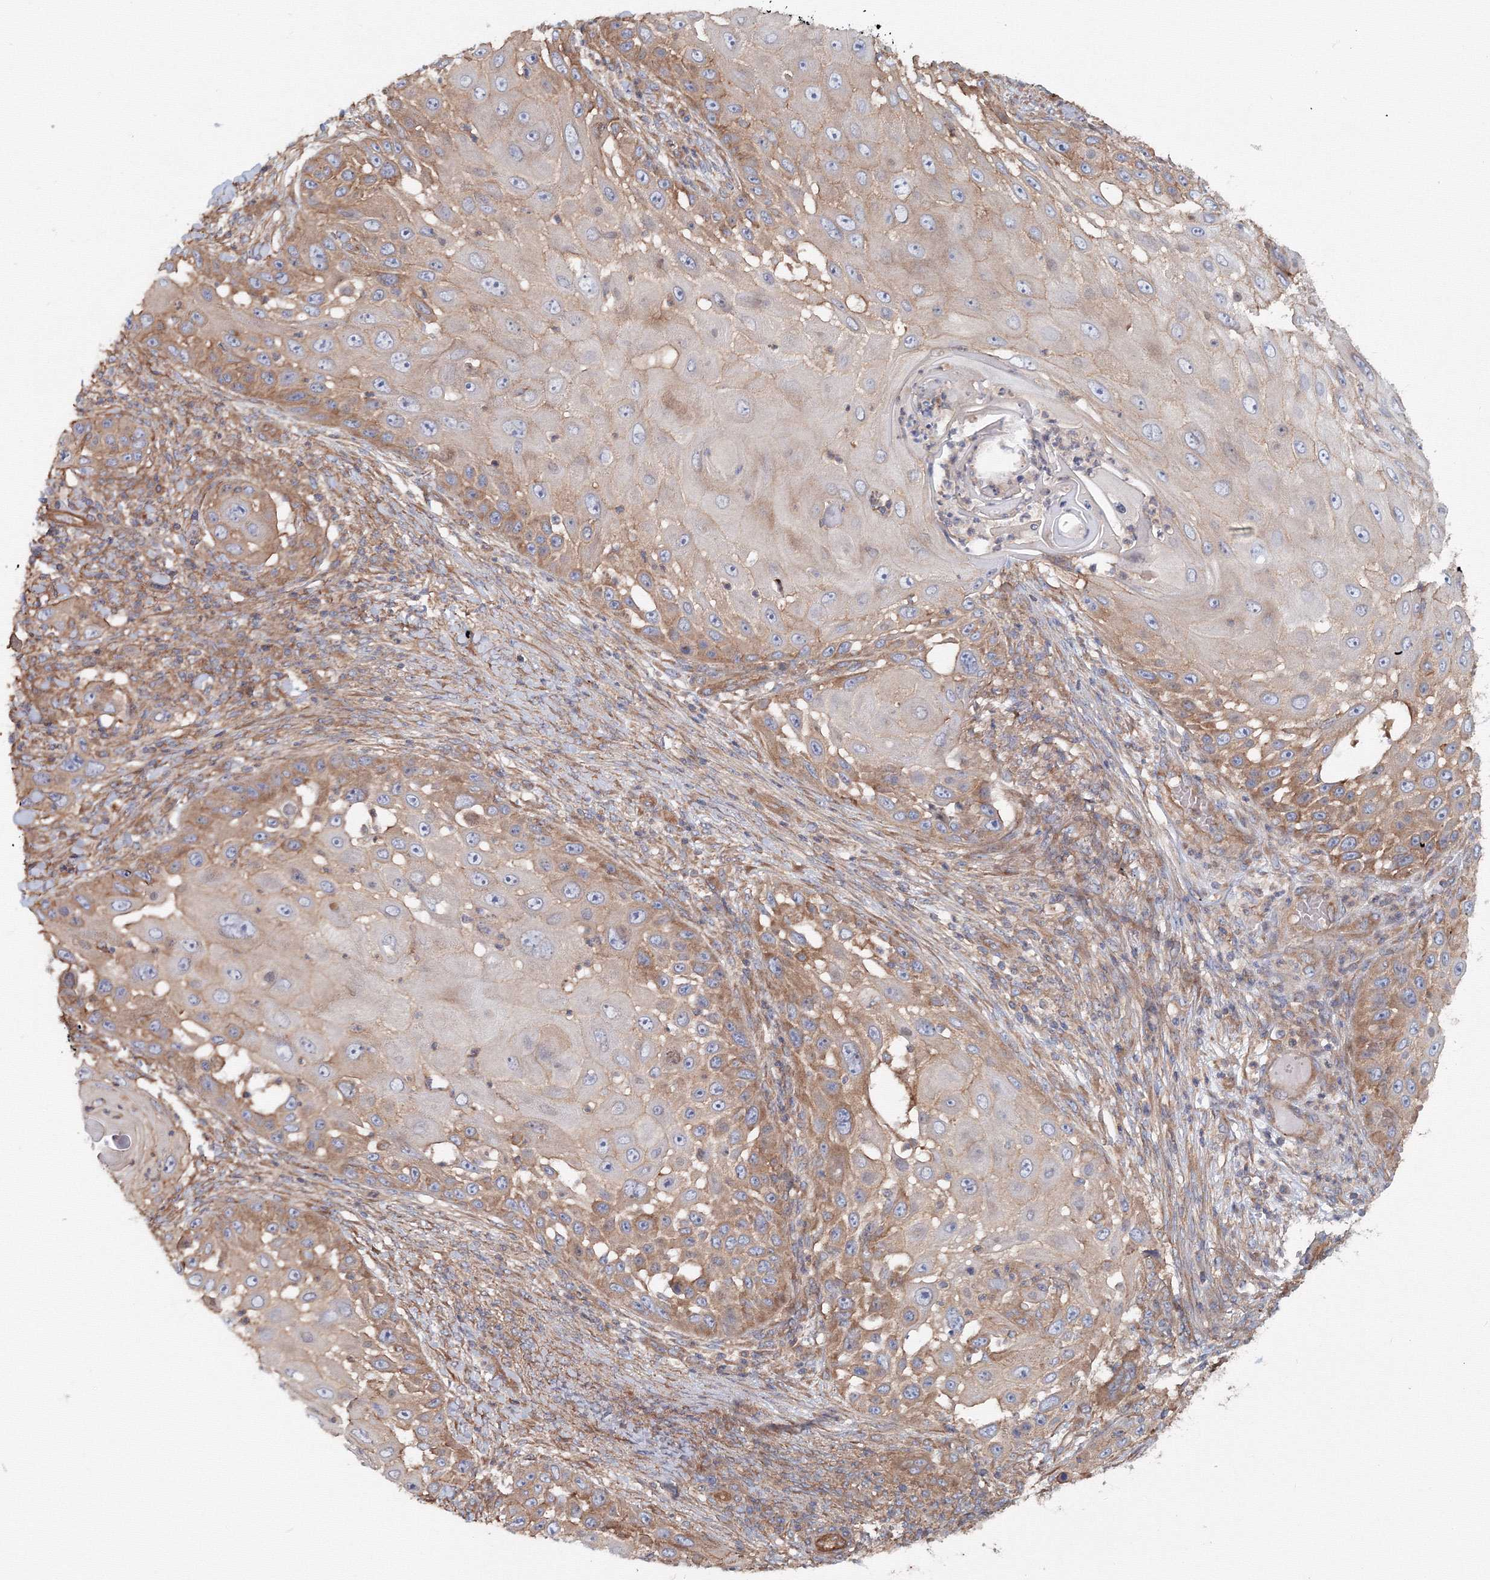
{"staining": {"intensity": "moderate", "quantity": ">75%", "location": "cytoplasmic/membranous"}, "tissue": "skin cancer", "cell_type": "Tumor cells", "image_type": "cancer", "snomed": [{"axis": "morphology", "description": "Squamous cell carcinoma, NOS"}, {"axis": "topography", "description": "Skin"}], "caption": "High-power microscopy captured an immunohistochemistry photomicrograph of skin cancer, revealing moderate cytoplasmic/membranous expression in about >75% of tumor cells.", "gene": "EXOC1", "patient": {"sex": "female", "age": 44}}